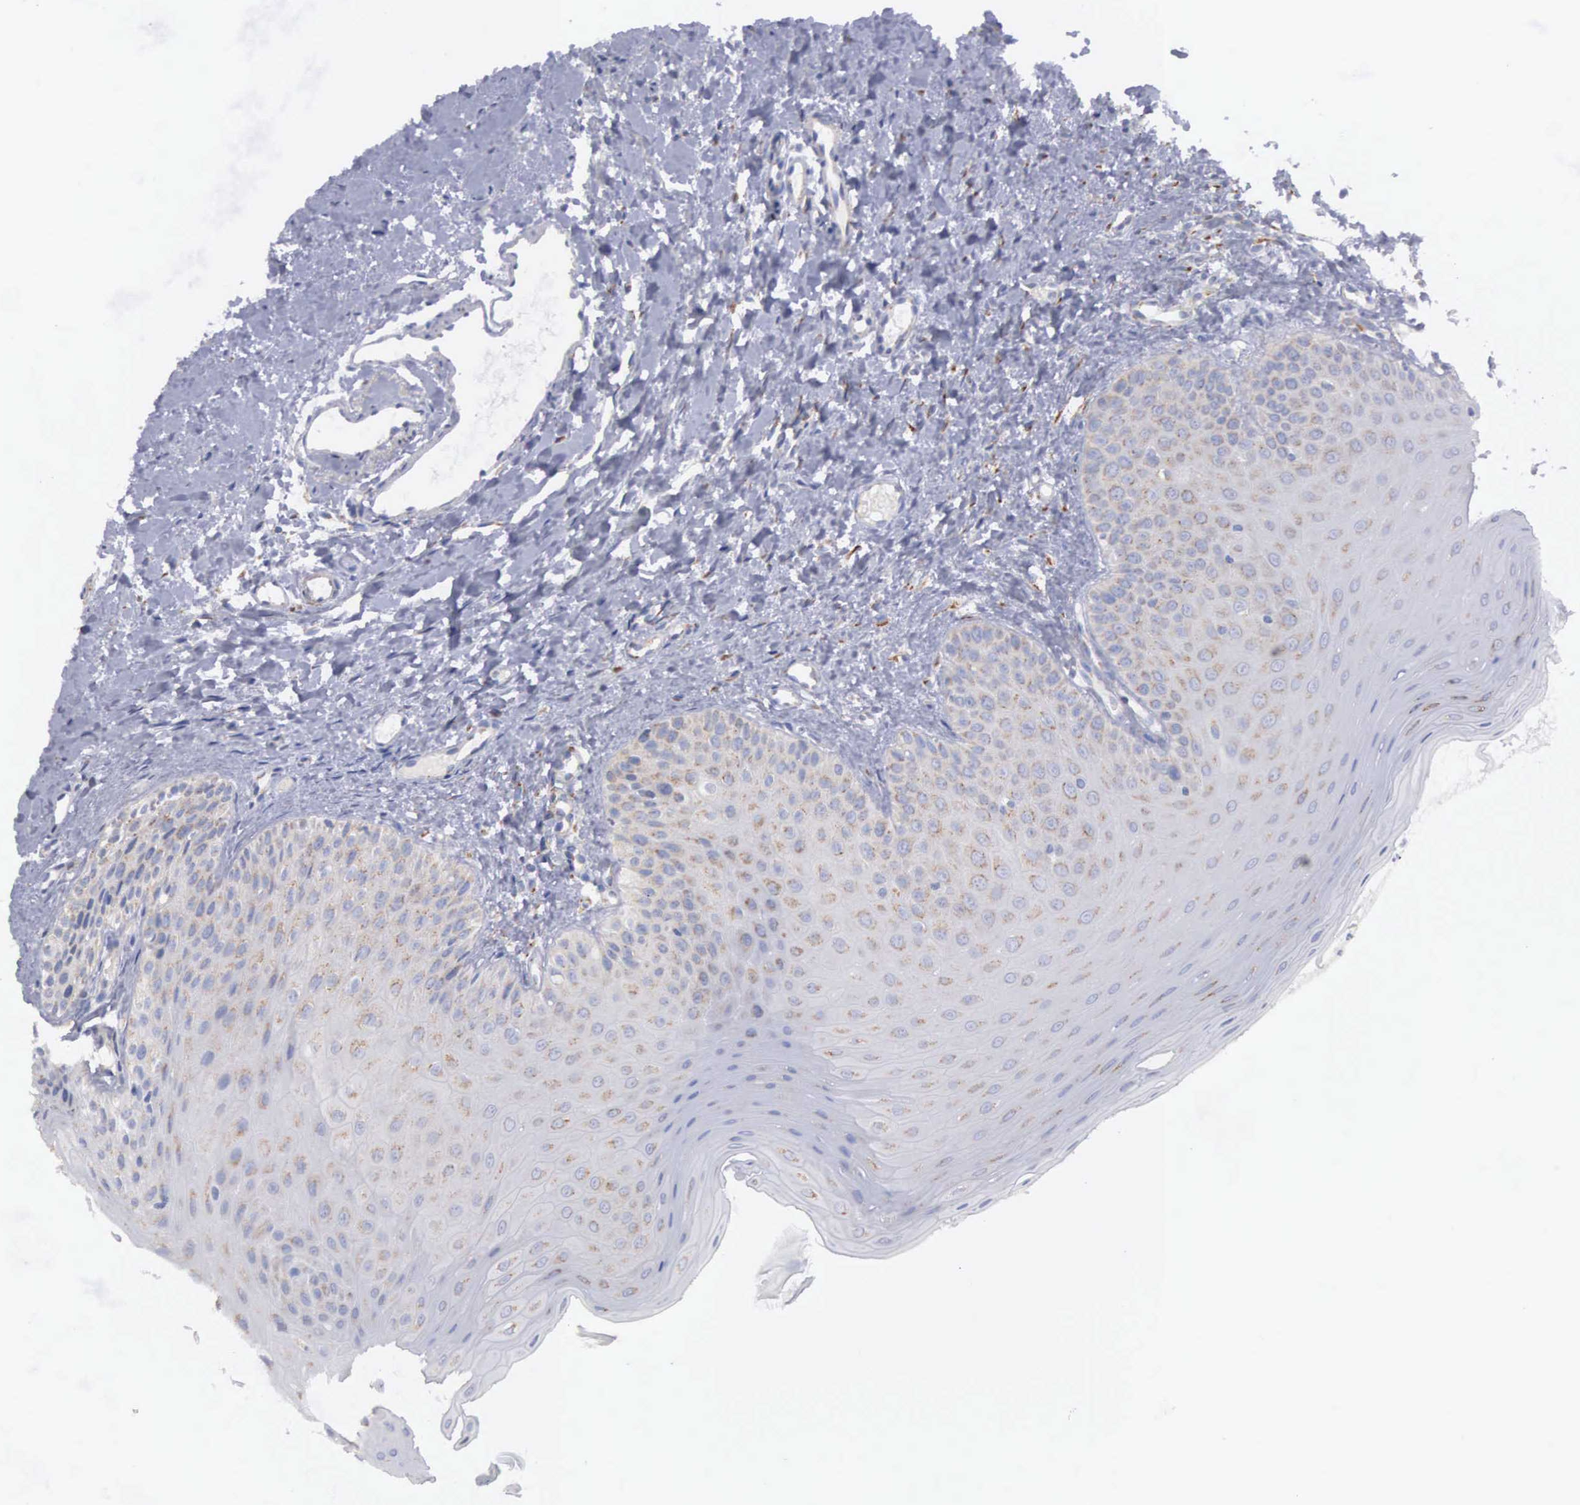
{"staining": {"intensity": "moderate", "quantity": "25%-75%", "location": "cytoplasmic/membranous"}, "tissue": "oral mucosa", "cell_type": "Squamous epithelial cells", "image_type": "normal", "snomed": [{"axis": "morphology", "description": "Normal tissue, NOS"}, {"axis": "topography", "description": "Oral tissue"}], "caption": "IHC (DAB (3,3'-diaminobenzidine)) staining of benign oral mucosa reveals moderate cytoplasmic/membranous protein staining in about 25%-75% of squamous epithelial cells. (Brightfield microscopy of DAB IHC at high magnification).", "gene": "APOOL", "patient": {"sex": "female", "age": 23}}